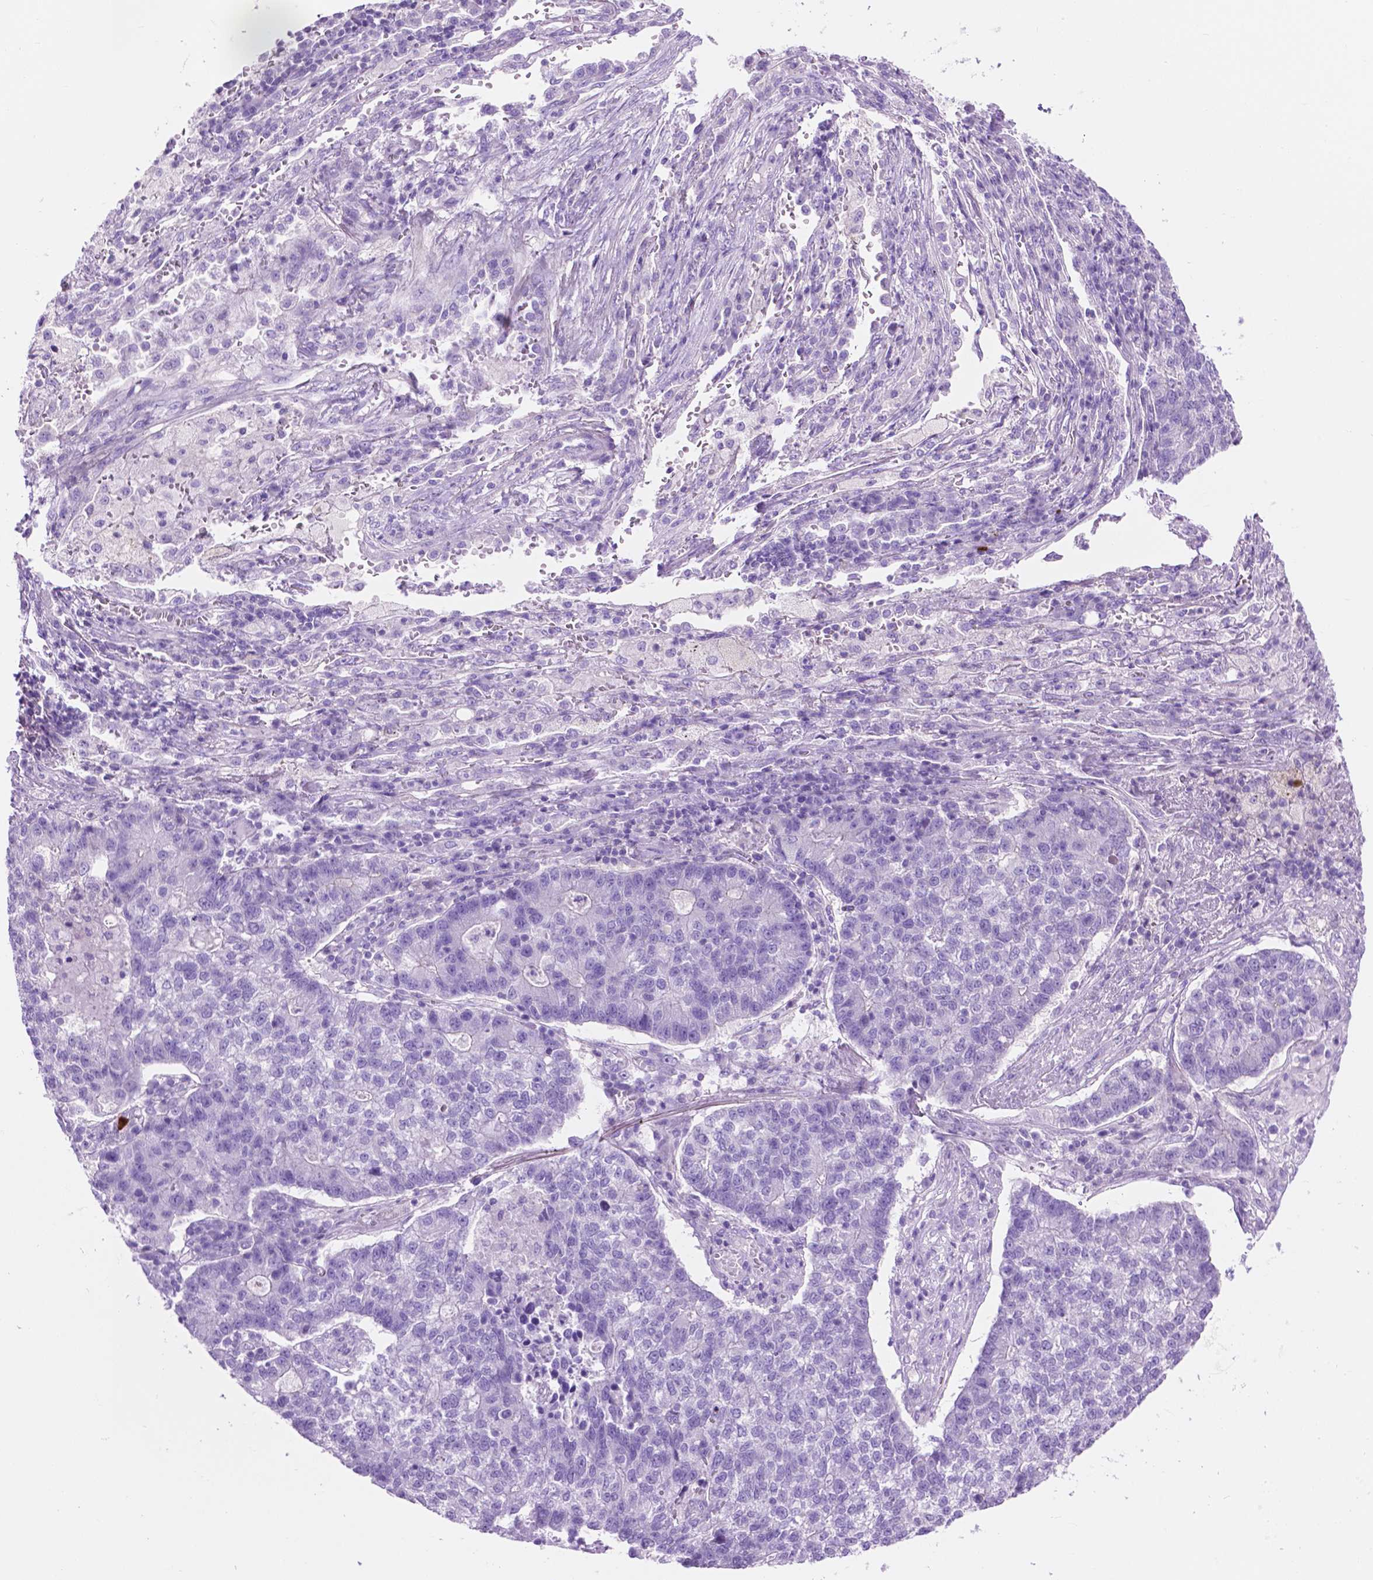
{"staining": {"intensity": "negative", "quantity": "none", "location": "none"}, "tissue": "lung cancer", "cell_type": "Tumor cells", "image_type": "cancer", "snomed": [{"axis": "morphology", "description": "Adenocarcinoma, NOS"}, {"axis": "topography", "description": "Lung"}], "caption": "There is no significant staining in tumor cells of lung cancer.", "gene": "IGFN1", "patient": {"sex": "male", "age": 57}}